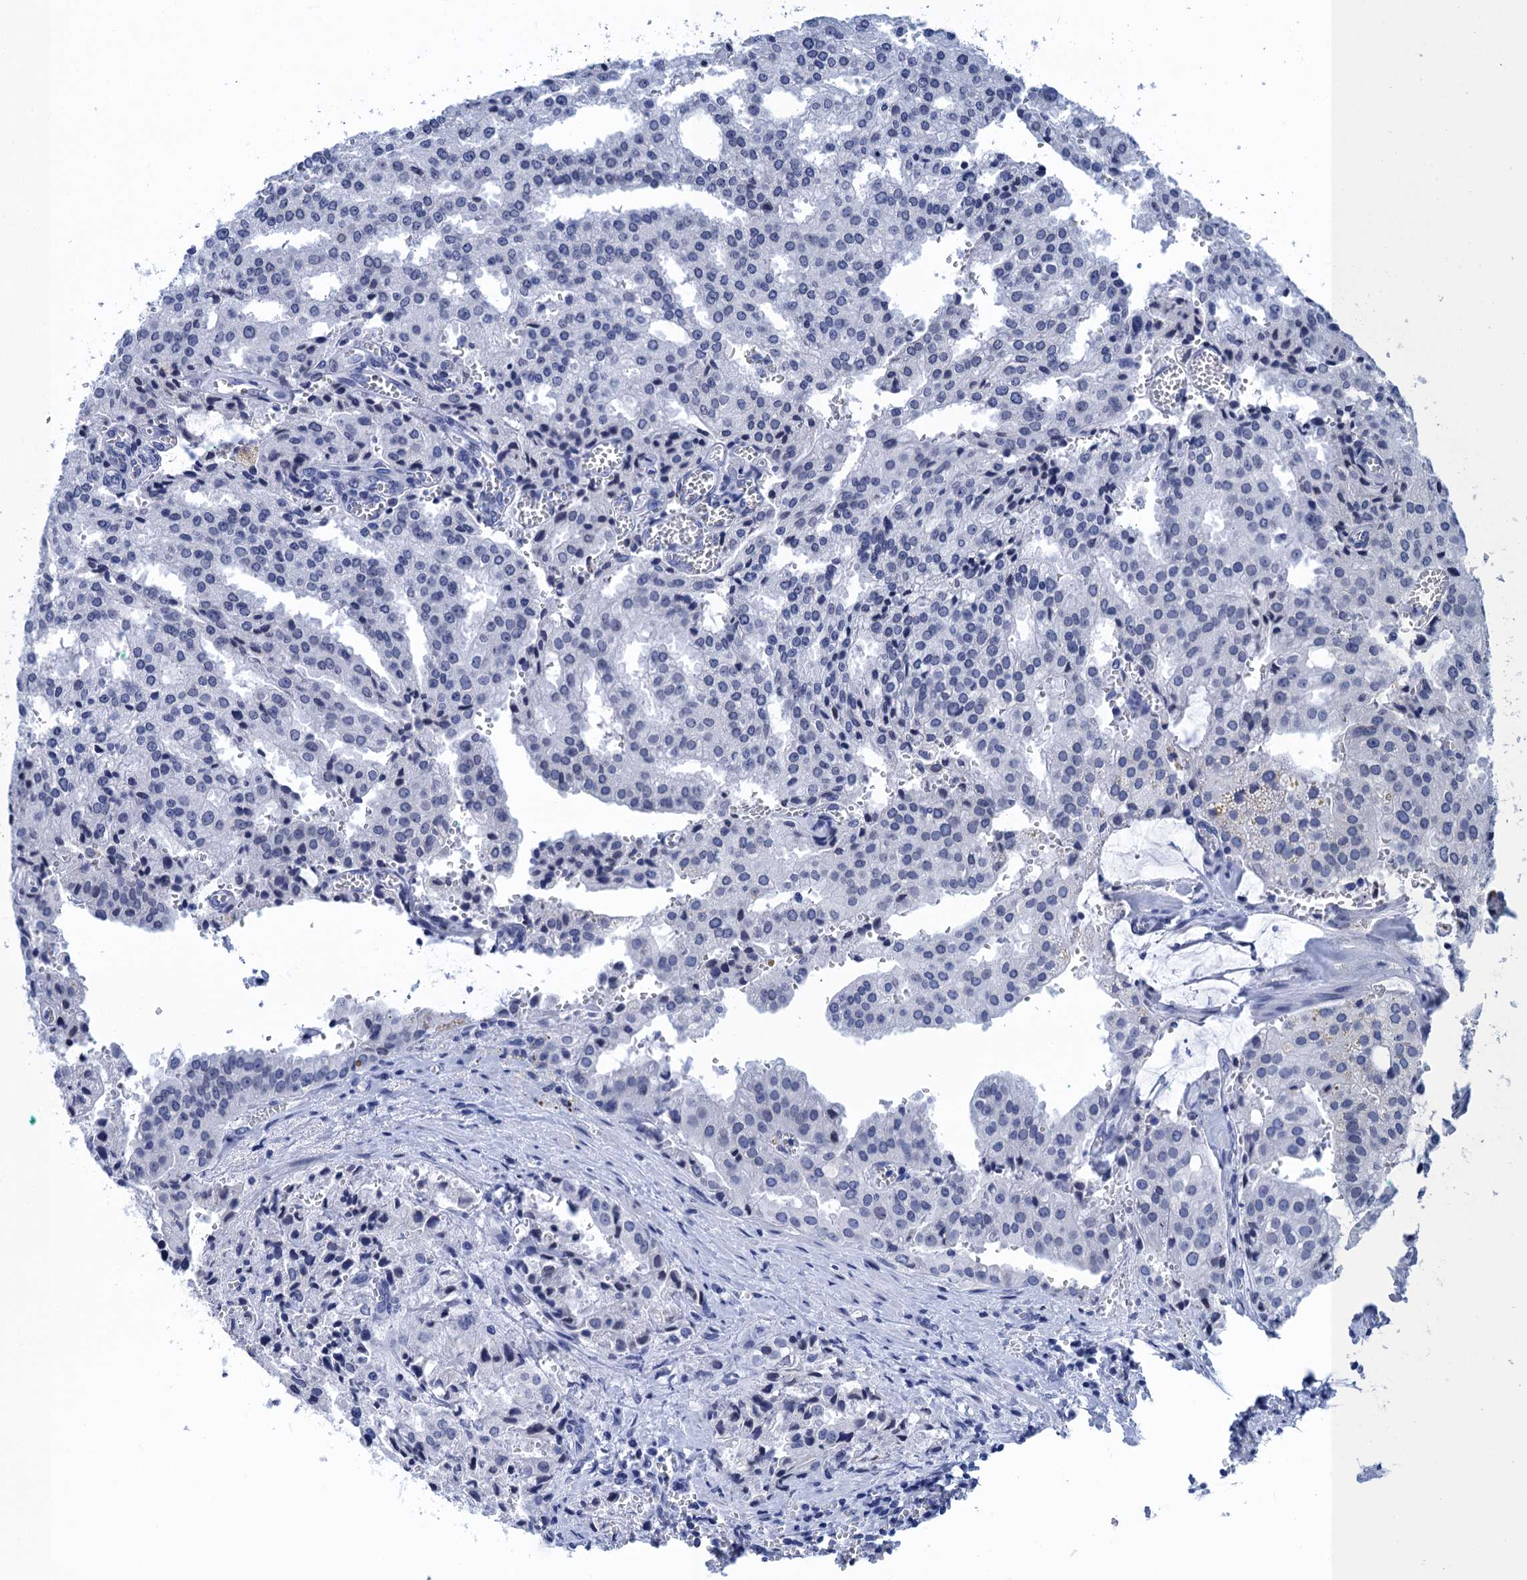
{"staining": {"intensity": "negative", "quantity": "none", "location": "none"}, "tissue": "prostate cancer", "cell_type": "Tumor cells", "image_type": "cancer", "snomed": [{"axis": "morphology", "description": "Adenocarcinoma, High grade"}, {"axis": "topography", "description": "Prostate"}], "caption": "This is an immunohistochemistry histopathology image of human high-grade adenocarcinoma (prostate). There is no positivity in tumor cells.", "gene": "METTL25", "patient": {"sex": "male", "age": 68}}